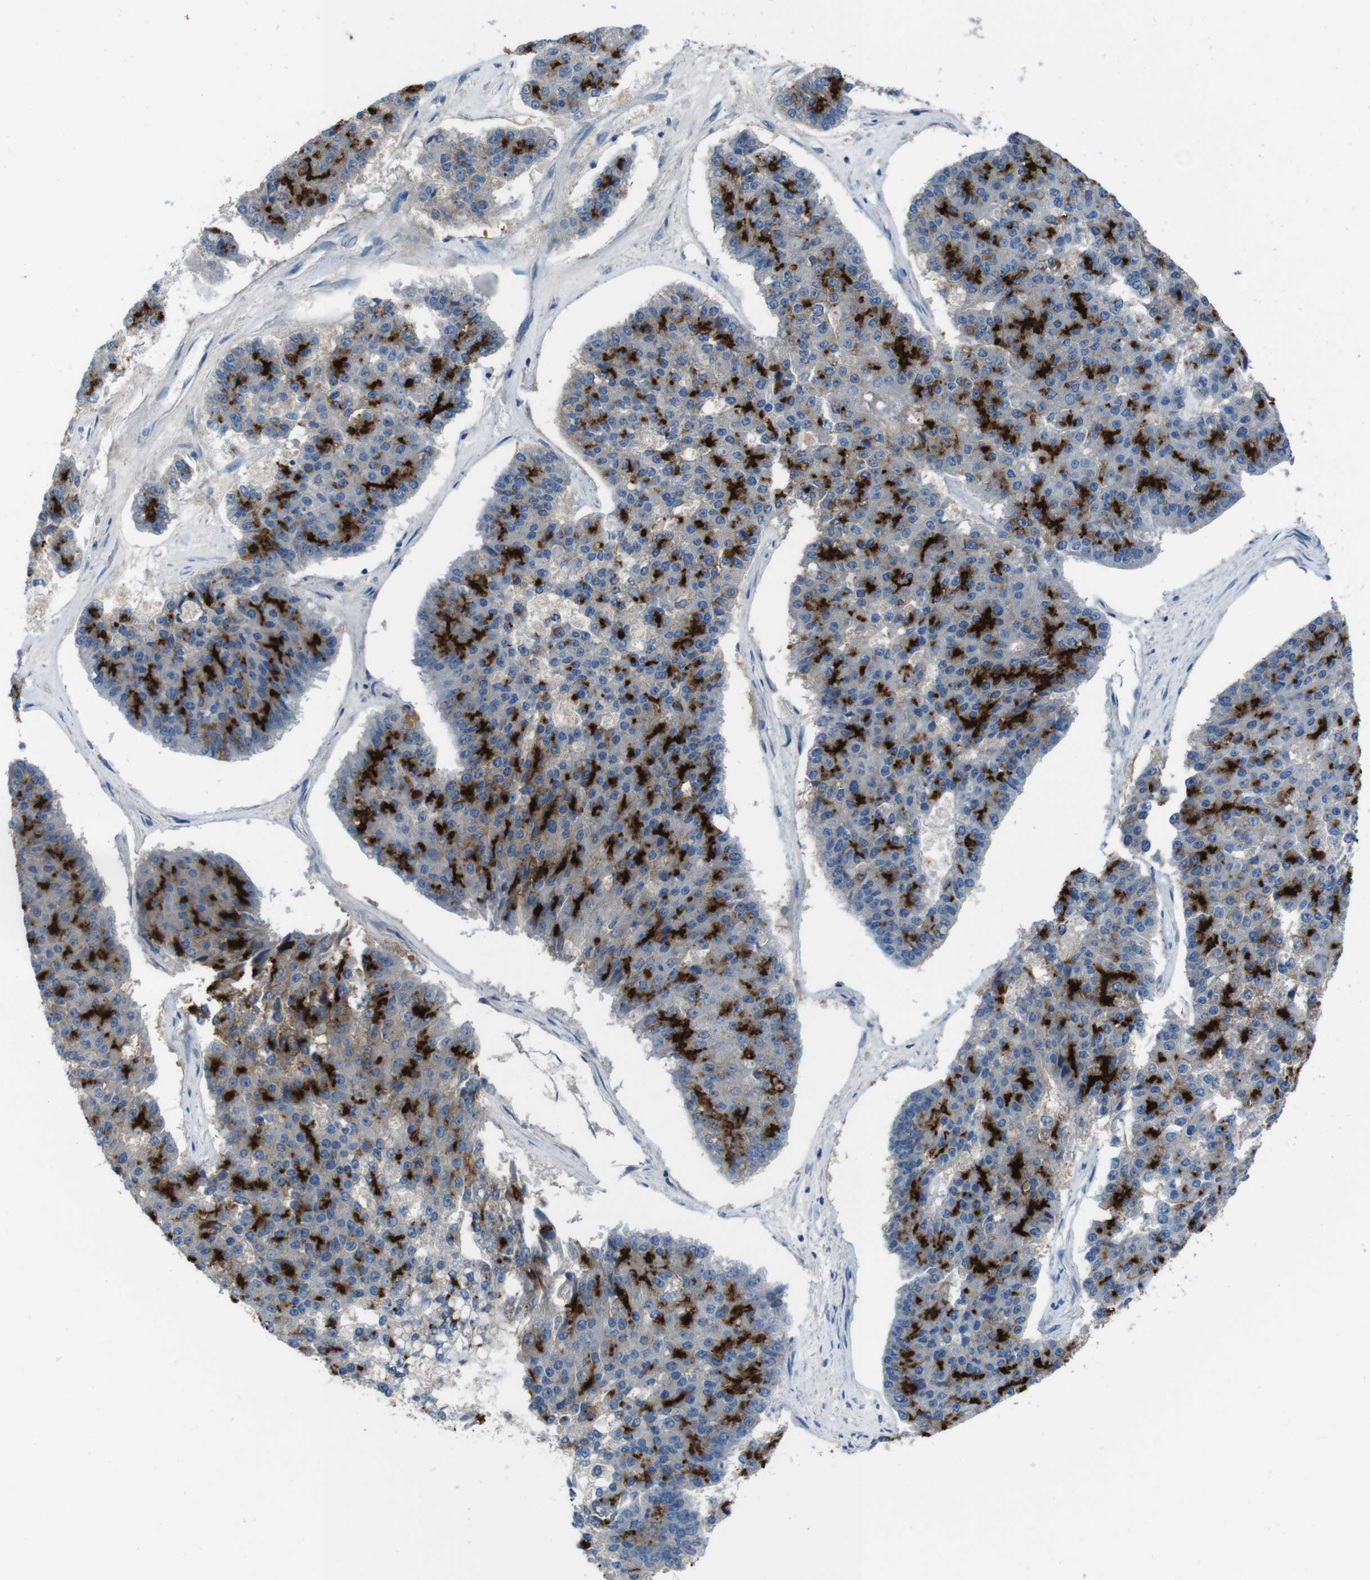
{"staining": {"intensity": "strong", "quantity": ">75%", "location": "cytoplasmic/membranous"}, "tissue": "pancreatic cancer", "cell_type": "Tumor cells", "image_type": "cancer", "snomed": [{"axis": "morphology", "description": "Adenocarcinoma, NOS"}, {"axis": "topography", "description": "Pancreas"}], "caption": "Immunohistochemical staining of pancreatic adenocarcinoma displays high levels of strong cytoplasmic/membranous protein expression in approximately >75% of tumor cells.", "gene": "CDHR2", "patient": {"sex": "male", "age": 50}}